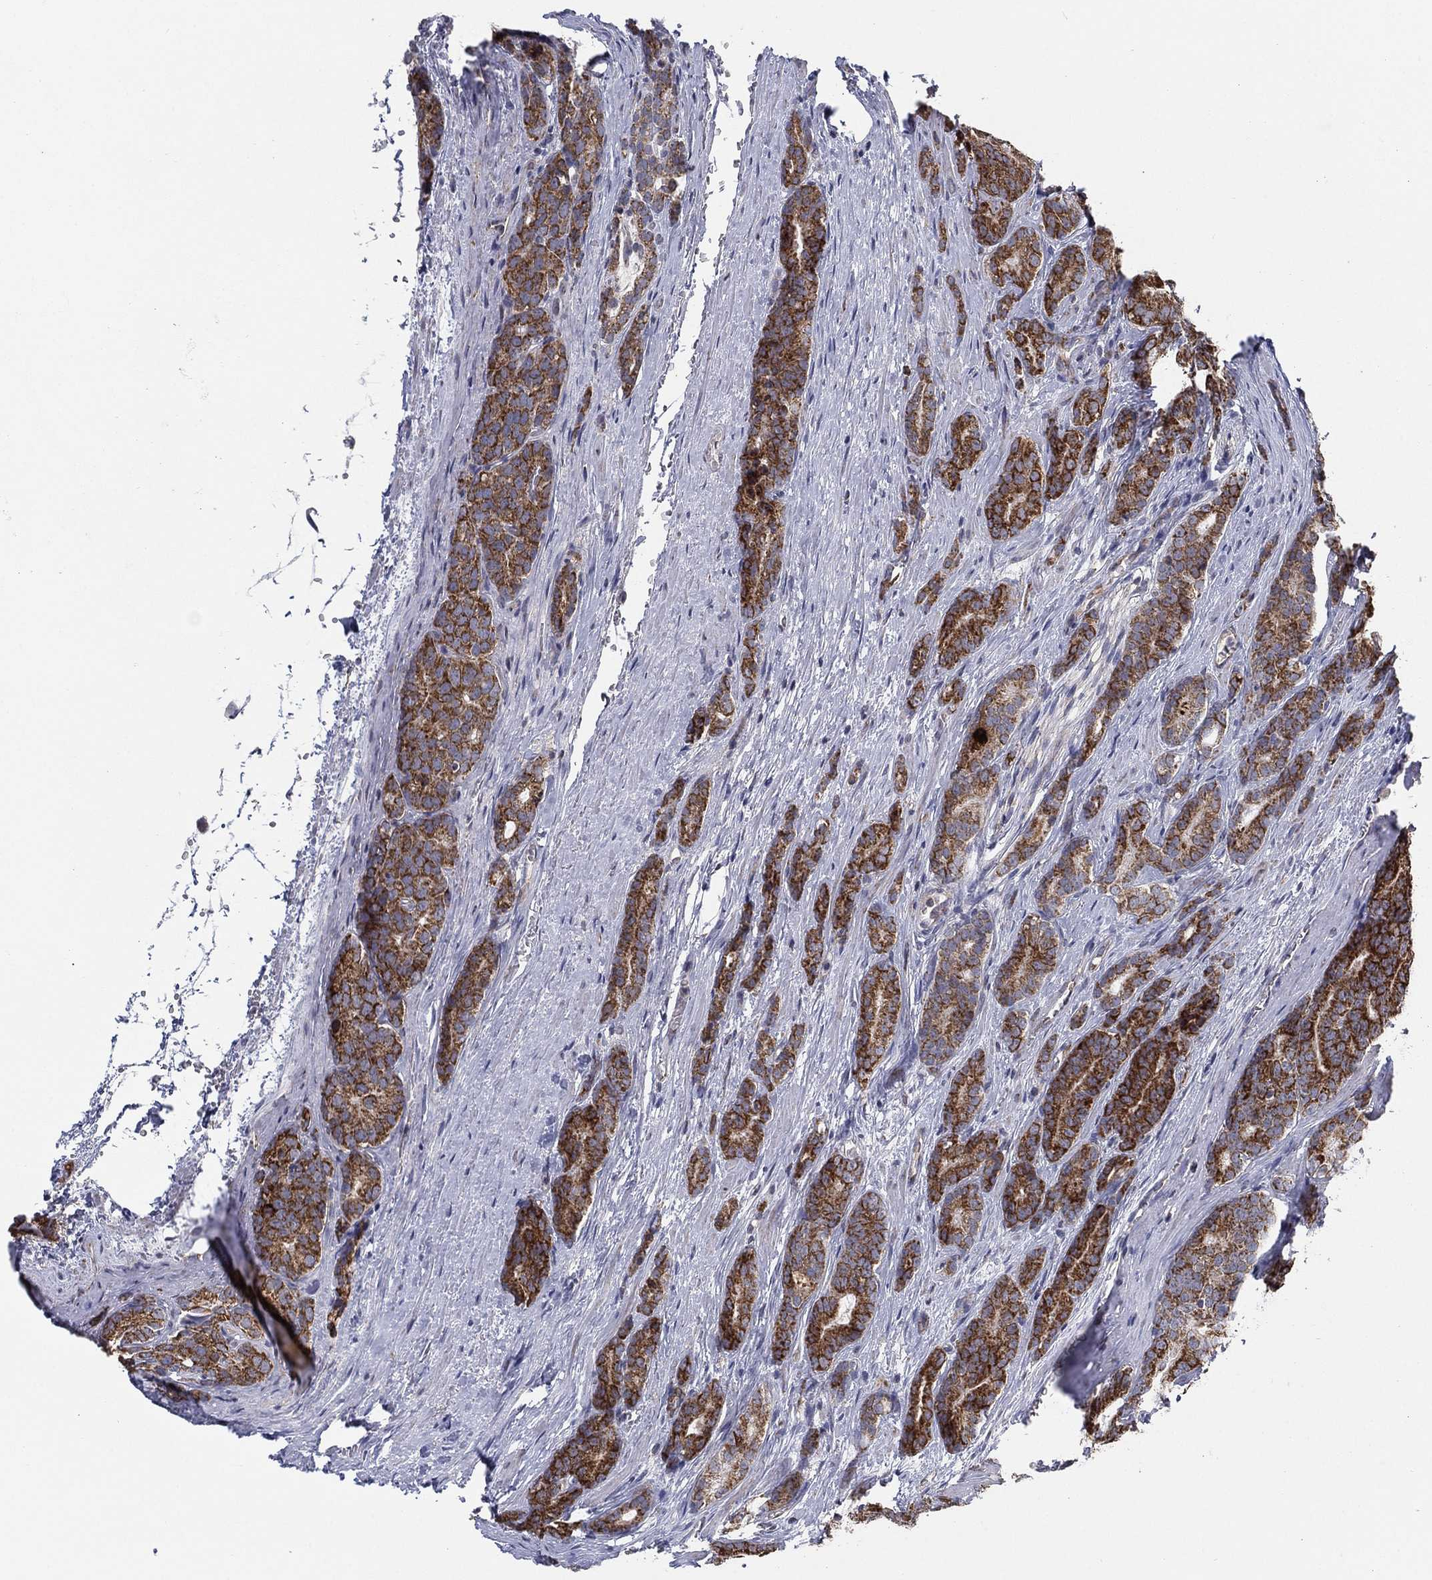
{"staining": {"intensity": "strong", "quantity": ">75%", "location": "cytoplasmic/membranous"}, "tissue": "prostate cancer", "cell_type": "Tumor cells", "image_type": "cancer", "snomed": [{"axis": "morphology", "description": "Adenocarcinoma, NOS"}, {"axis": "topography", "description": "Prostate"}], "caption": "Human prostate adenocarcinoma stained for a protein (brown) reveals strong cytoplasmic/membranous positive positivity in about >75% of tumor cells.", "gene": "PSMG4", "patient": {"sex": "male", "age": 71}}